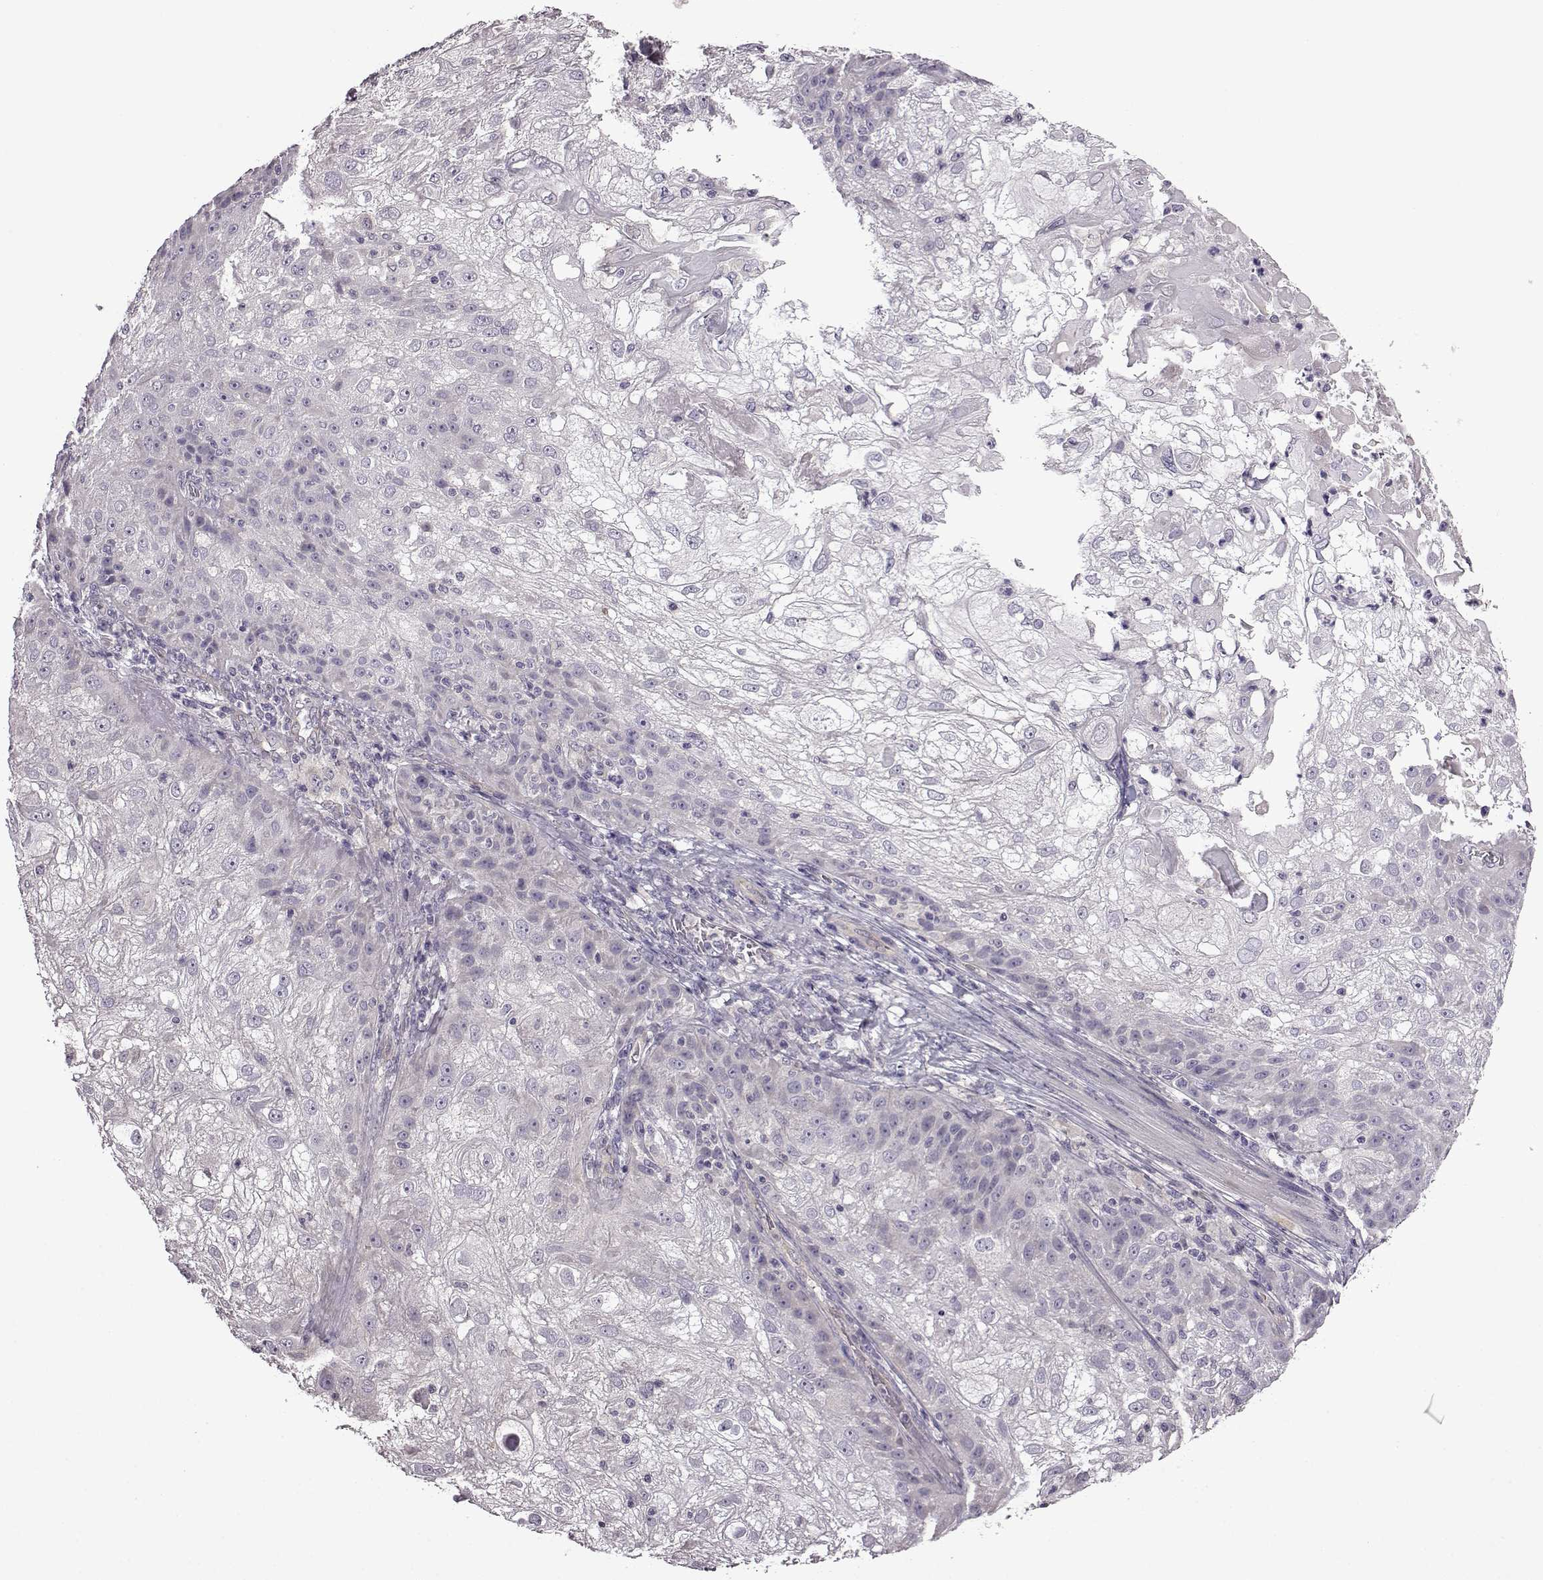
{"staining": {"intensity": "negative", "quantity": "none", "location": "none"}, "tissue": "skin cancer", "cell_type": "Tumor cells", "image_type": "cancer", "snomed": [{"axis": "morphology", "description": "Normal tissue, NOS"}, {"axis": "morphology", "description": "Squamous cell carcinoma, NOS"}, {"axis": "topography", "description": "Skin"}], "caption": "Immunohistochemistry photomicrograph of skin squamous cell carcinoma stained for a protein (brown), which reveals no expression in tumor cells.", "gene": "EDDM3B", "patient": {"sex": "female", "age": 83}}